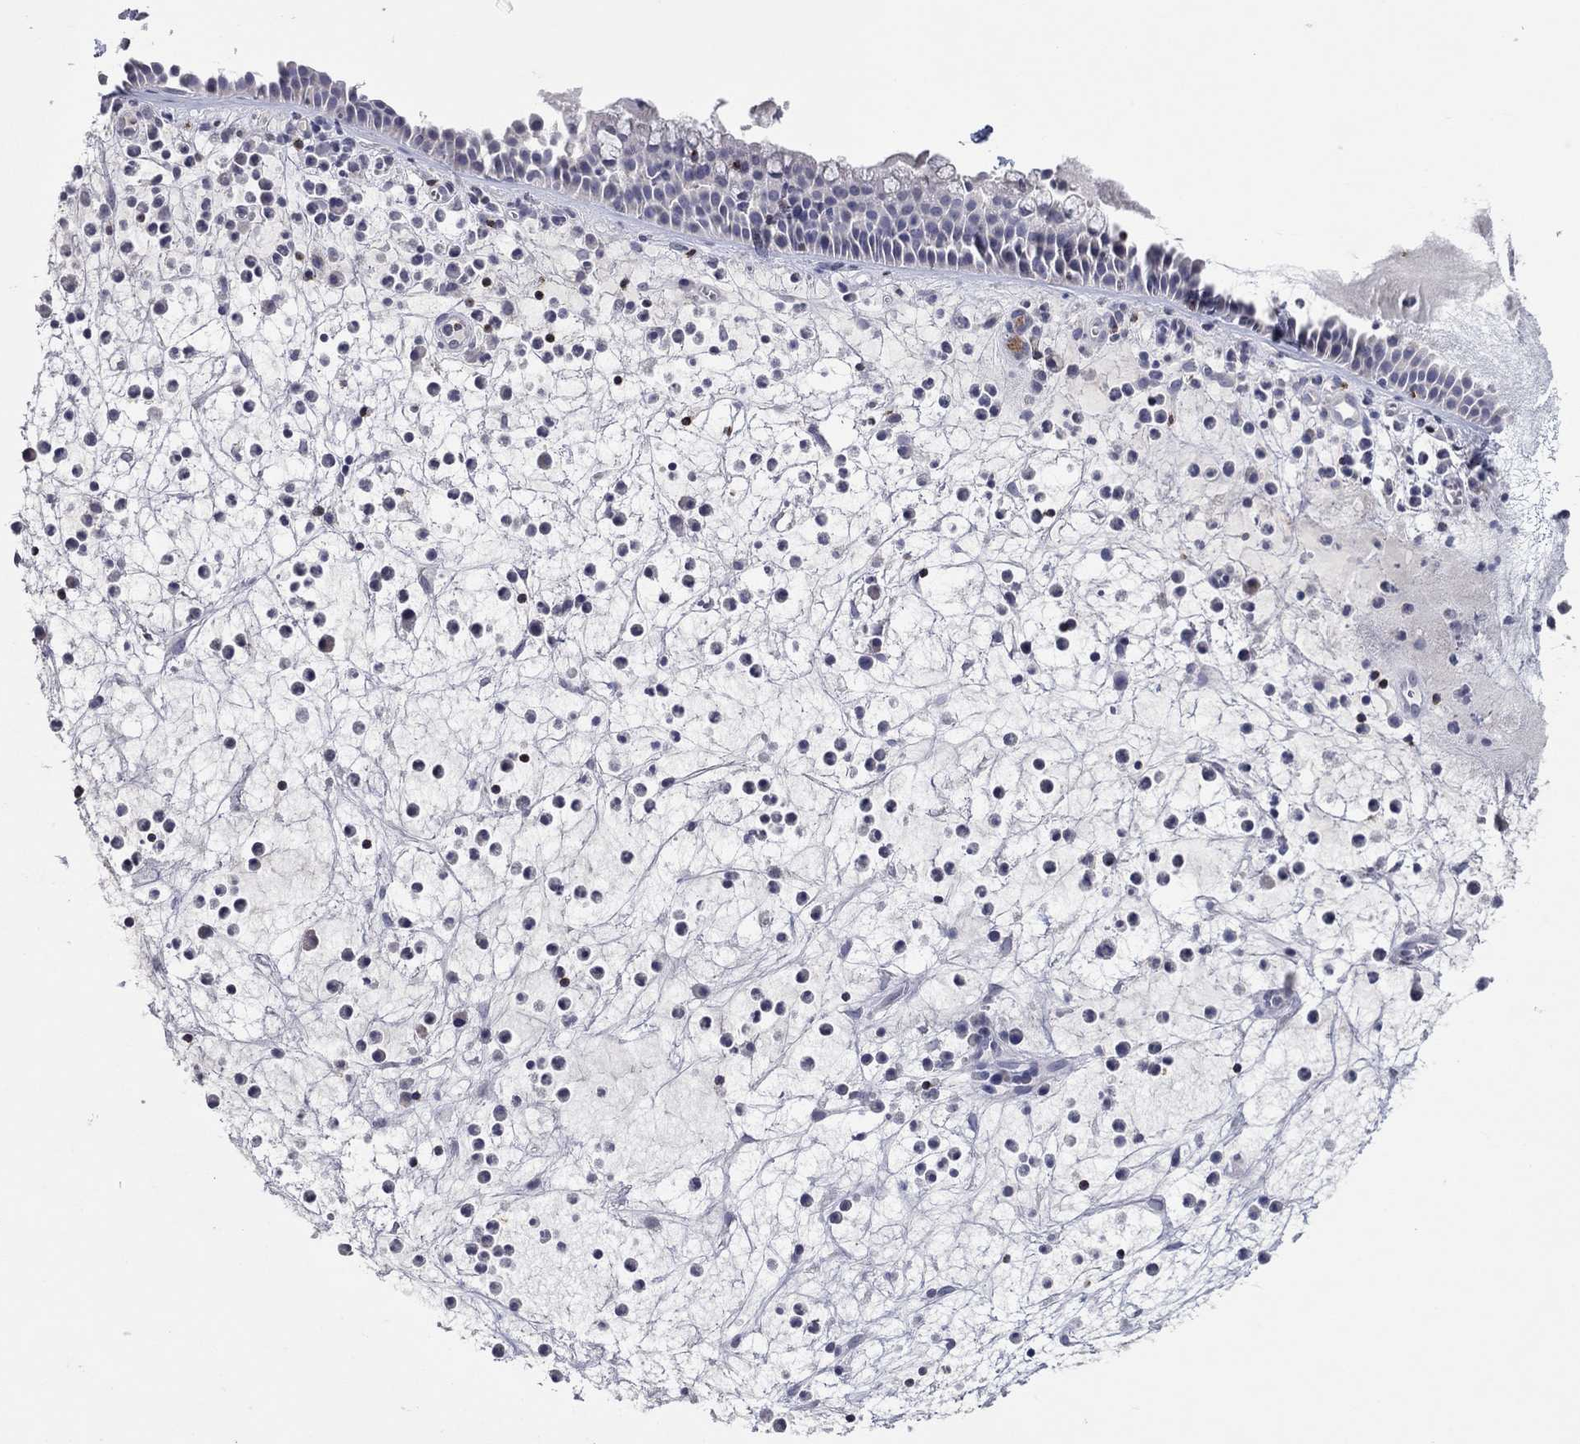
{"staining": {"intensity": "negative", "quantity": "none", "location": "none"}, "tissue": "nasopharynx", "cell_type": "Respiratory epithelial cells", "image_type": "normal", "snomed": [{"axis": "morphology", "description": "Normal tissue, NOS"}, {"axis": "topography", "description": "Nasopharynx"}], "caption": "This is an immunohistochemistry micrograph of normal nasopharynx. There is no positivity in respiratory epithelial cells.", "gene": "CCL5", "patient": {"sex": "female", "age": 73}}